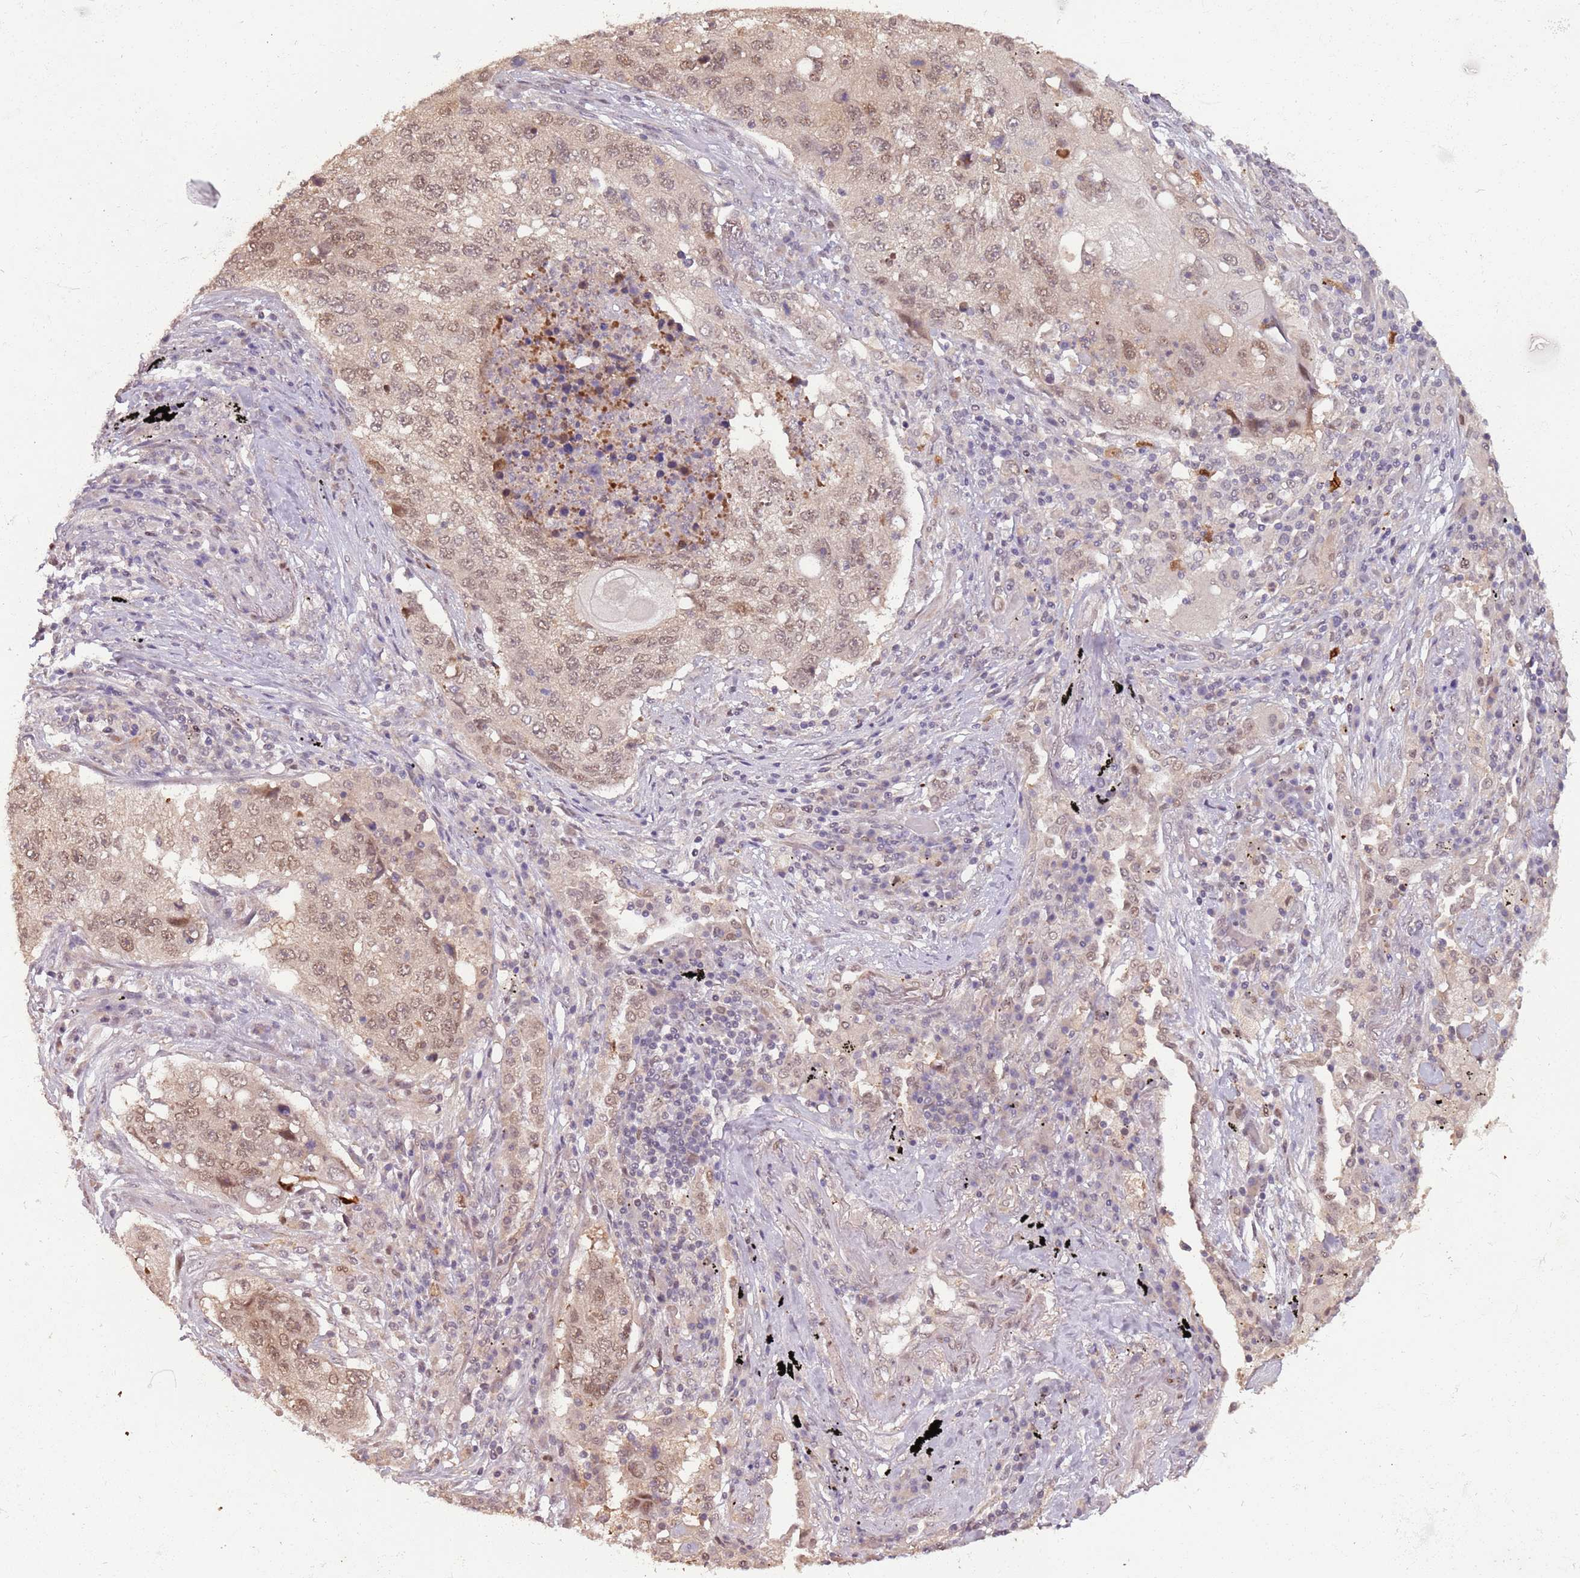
{"staining": {"intensity": "weak", "quantity": ">75%", "location": "nuclear"}, "tissue": "lung cancer", "cell_type": "Tumor cells", "image_type": "cancer", "snomed": [{"axis": "morphology", "description": "Squamous cell carcinoma, NOS"}, {"axis": "topography", "description": "Lung"}], "caption": "This photomicrograph shows lung cancer stained with immunohistochemistry (IHC) to label a protein in brown. The nuclear of tumor cells show weak positivity for the protein. Nuclei are counter-stained blue.", "gene": "ZBTB5", "patient": {"sex": "female", "age": 63}}